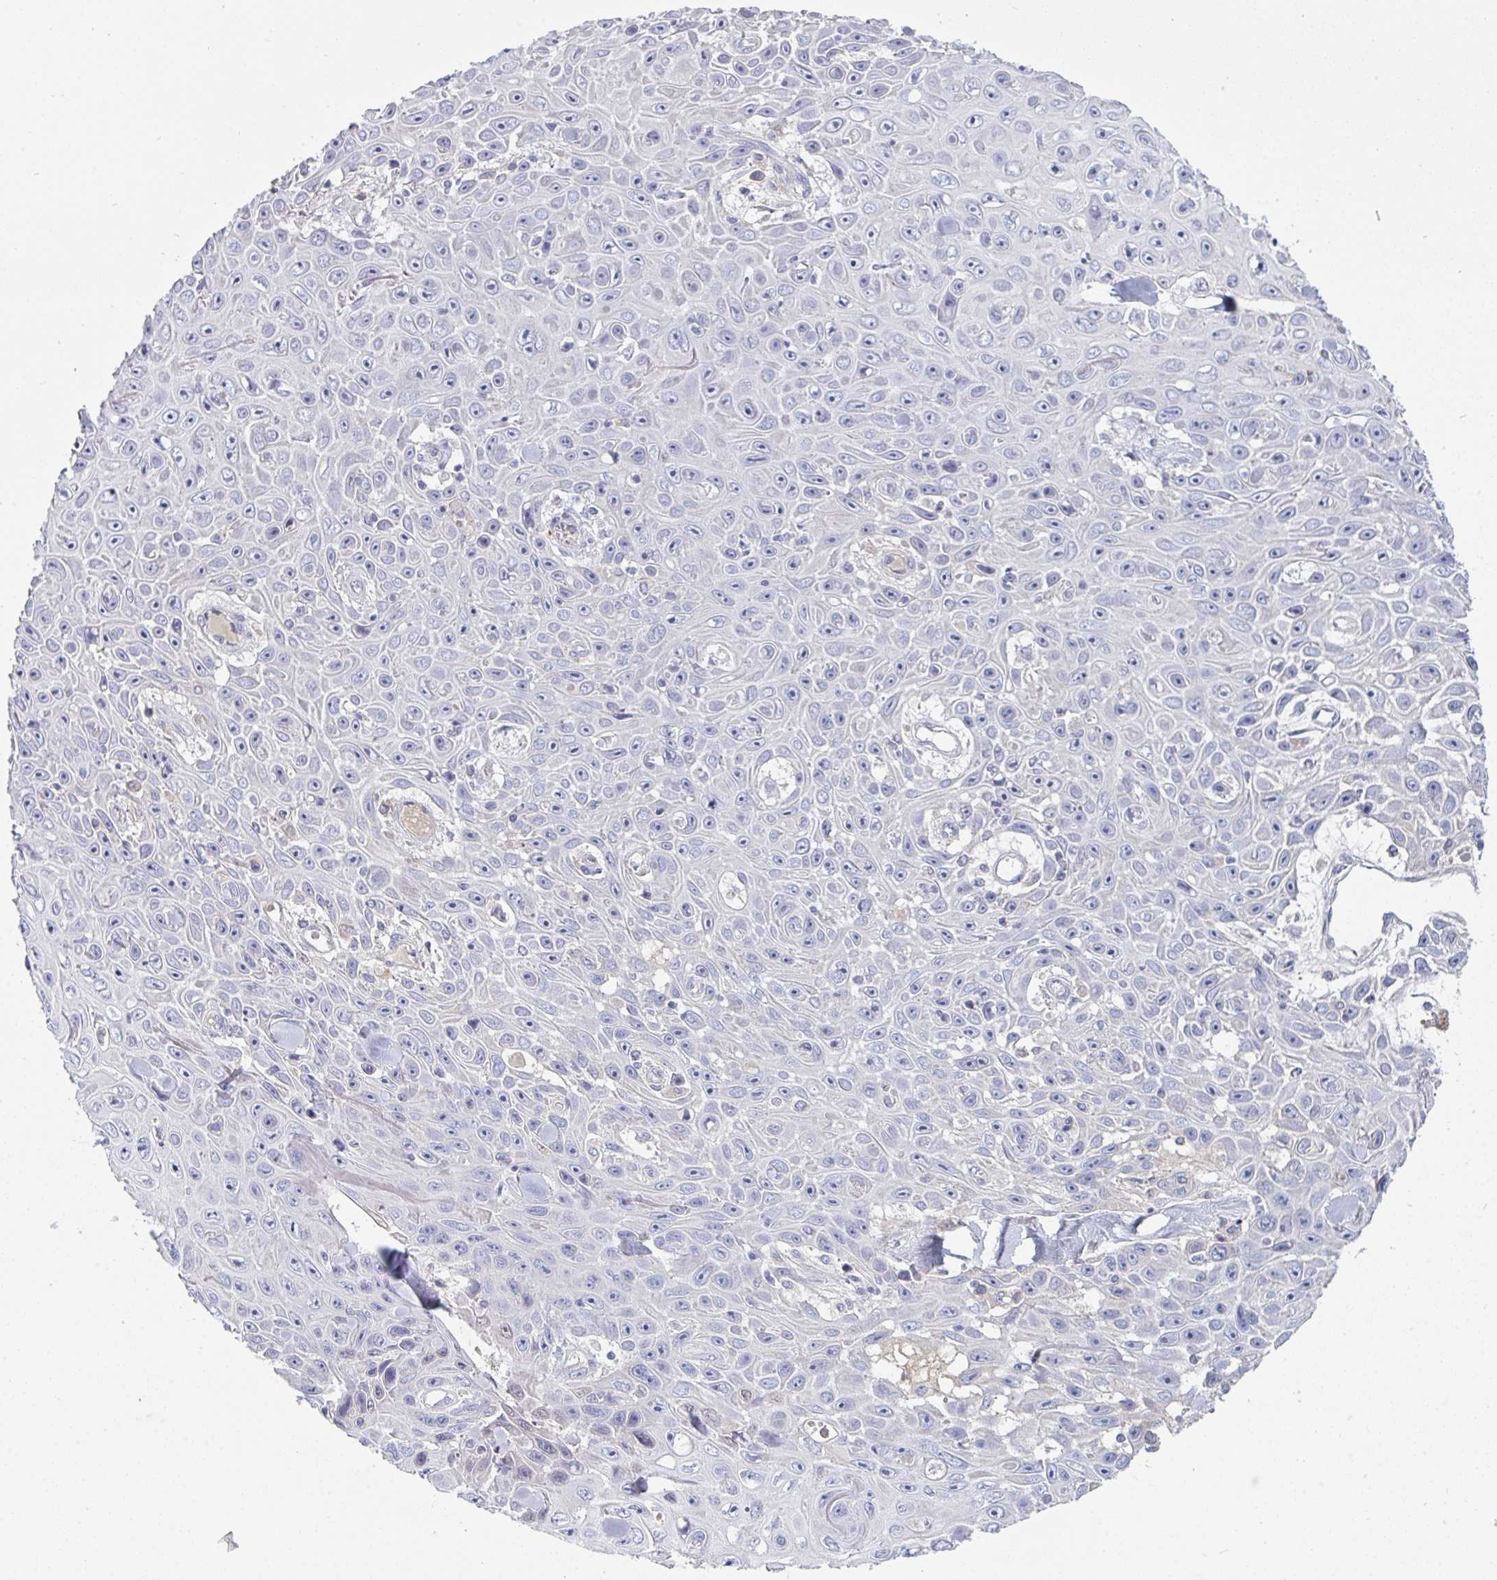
{"staining": {"intensity": "negative", "quantity": "none", "location": "none"}, "tissue": "skin cancer", "cell_type": "Tumor cells", "image_type": "cancer", "snomed": [{"axis": "morphology", "description": "Squamous cell carcinoma, NOS"}, {"axis": "topography", "description": "Skin"}], "caption": "Immunohistochemistry micrograph of neoplastic tissue: human skin cancer stained with DAB (3,3'-diaminobenzidine) displays no significant protein expression in tumor cells.", "gene": "HGFAC", "patient": {"sex": "male", "age": 82}}